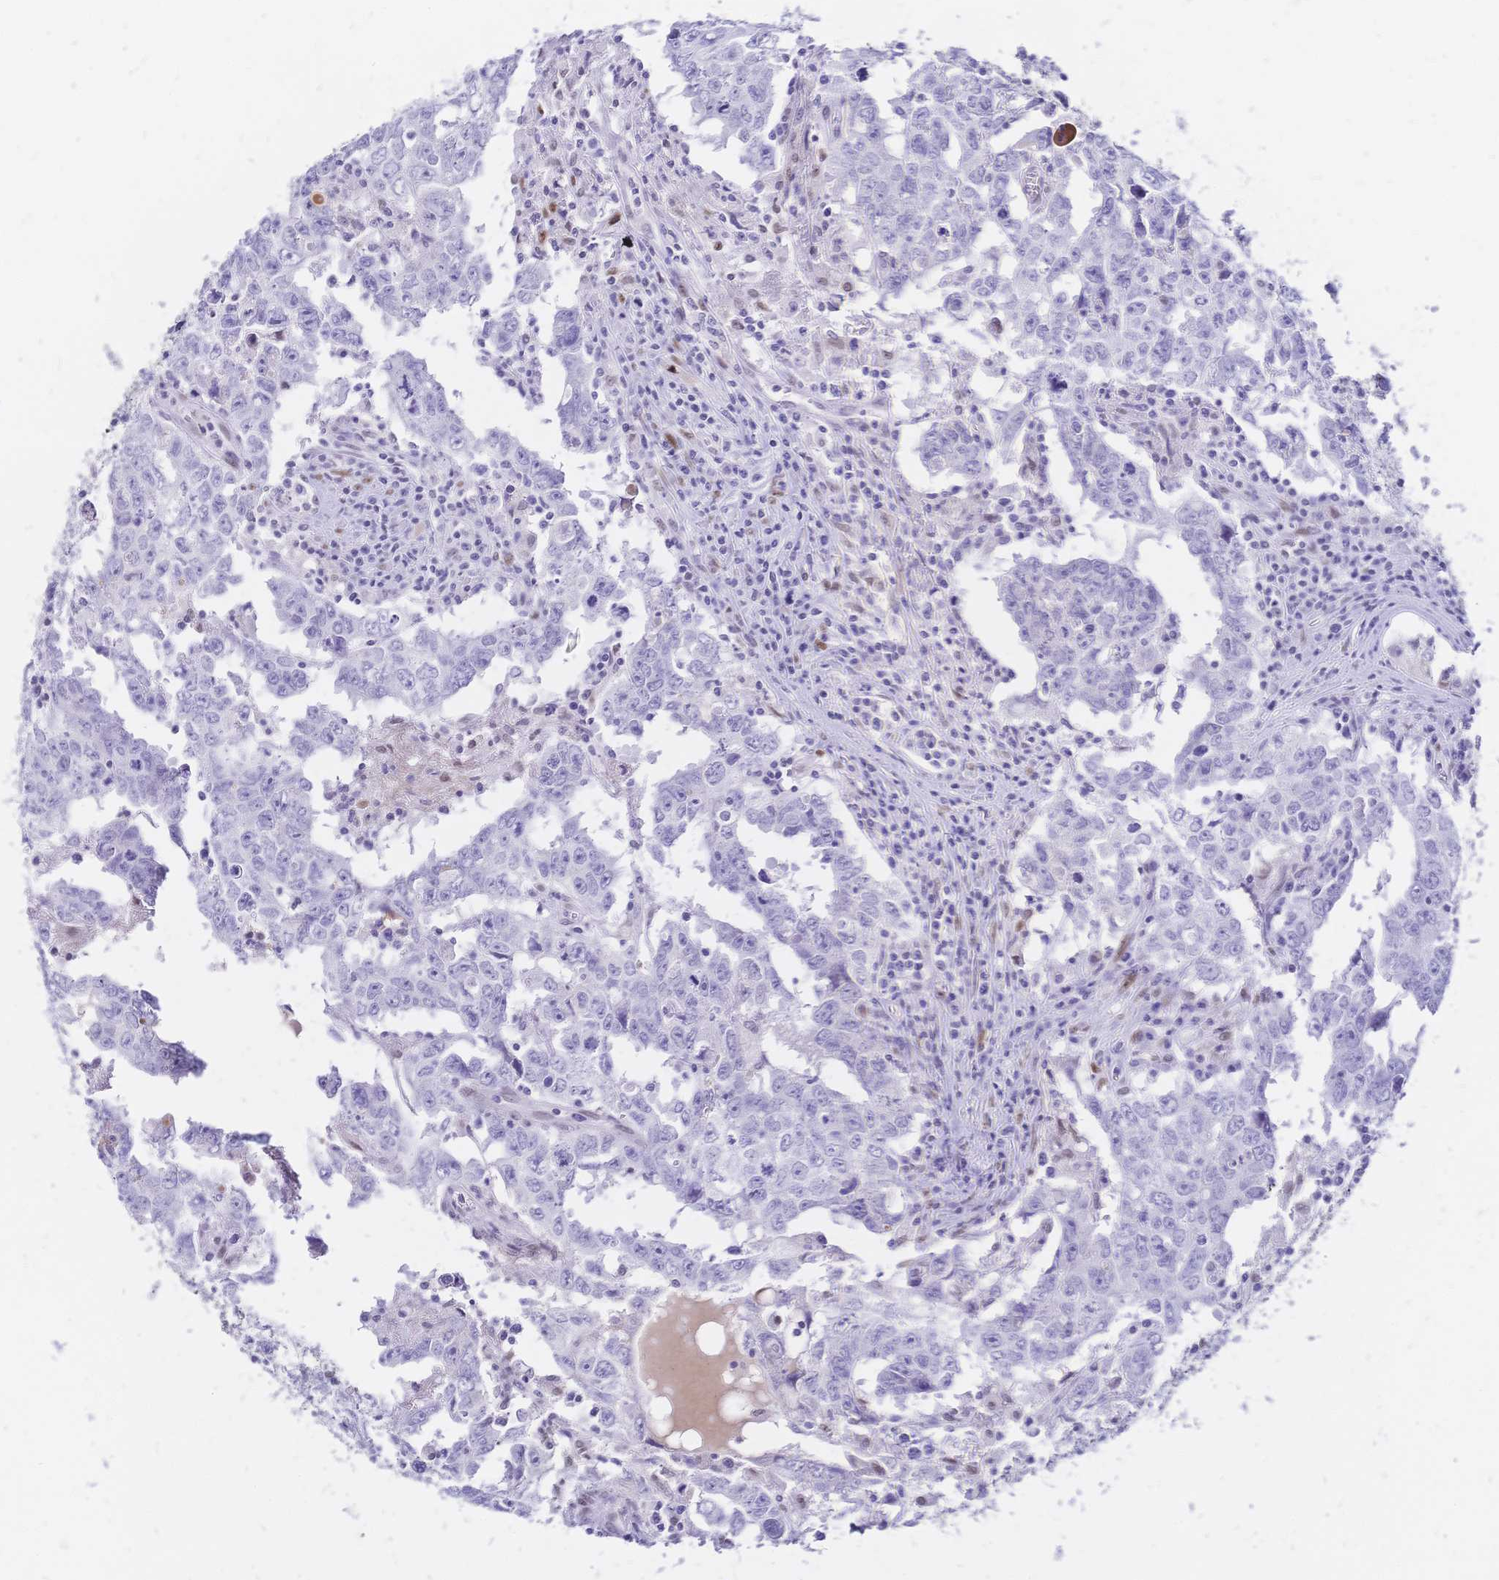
{"staining": {"intensity": "negative", "quantity": "none", "location": "none"}, "tissue": "testis cancer", "cell_type": "Tumor cells", "image_type": "cancer", "snomed": [{"axis": "morphology", "description": "Carcinoma, Embryonal, NOS"}, {"axis": "topography", "description": "Testis"}], "caption": "Tumor cells show no significant positivity in testis cancer (embryonal carcinoma). (DAB immunohistochemistry with hematoxylin counter stain).", "gene": "NFIC", "patient": {"sex": "male", "age": 22}}